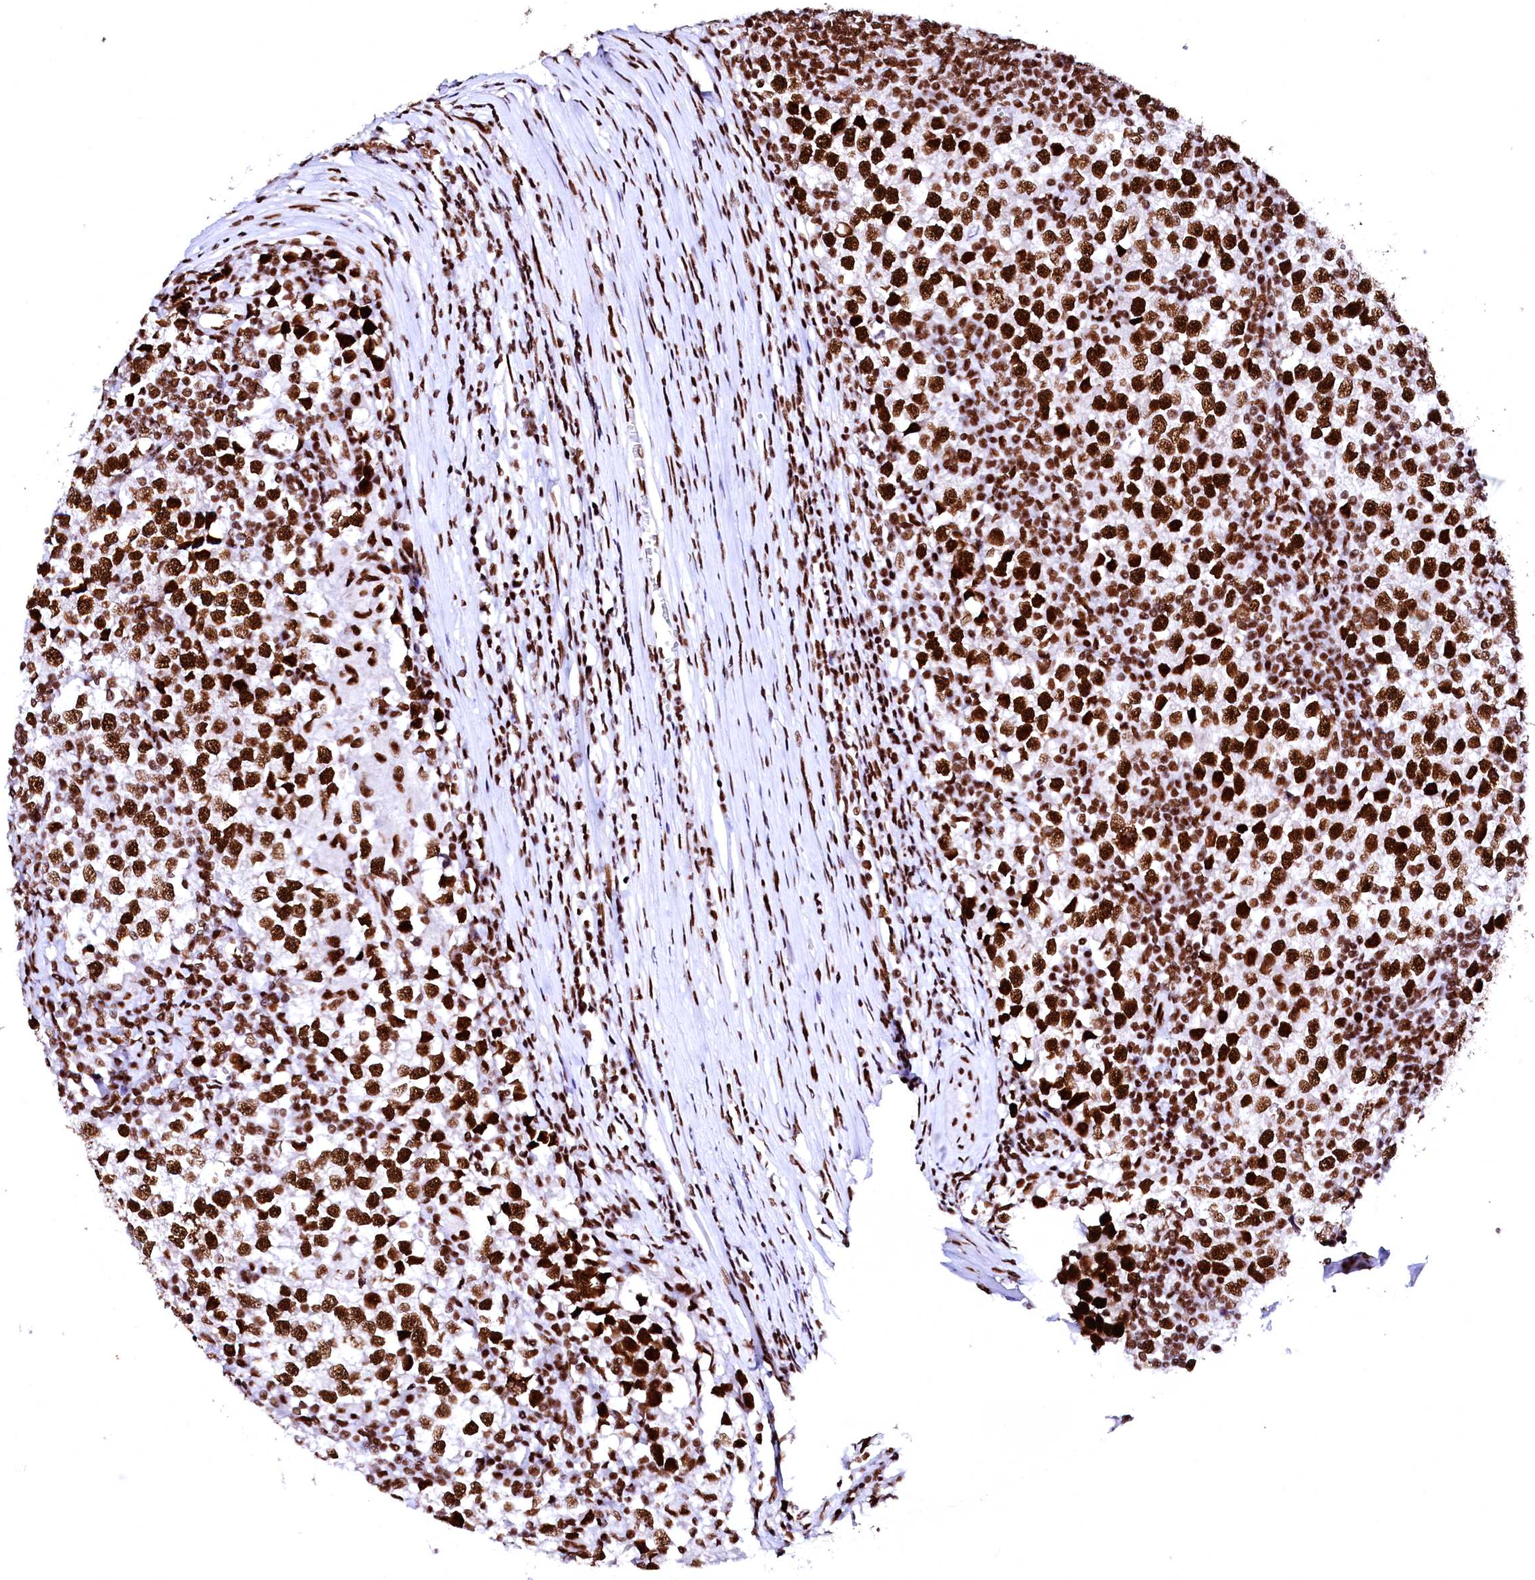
{"staining": {"intensity": "strong", "quantity": ">75%", "location": "nuclear"}, "tissue": "testis cancer", "cell_type": "Tumor cells", "image_type": "cancer", "snomed": [{"axis": "morphology", "description": "Seminoma, NOS"}, {"axis": "topography", "description": "Testis"}], "caption": "Testis seminoma stained with a protein marker shows strong staining in tumor cells.", "gene": "CPSF6", "patient": {"sex": "male", "age": 65}}